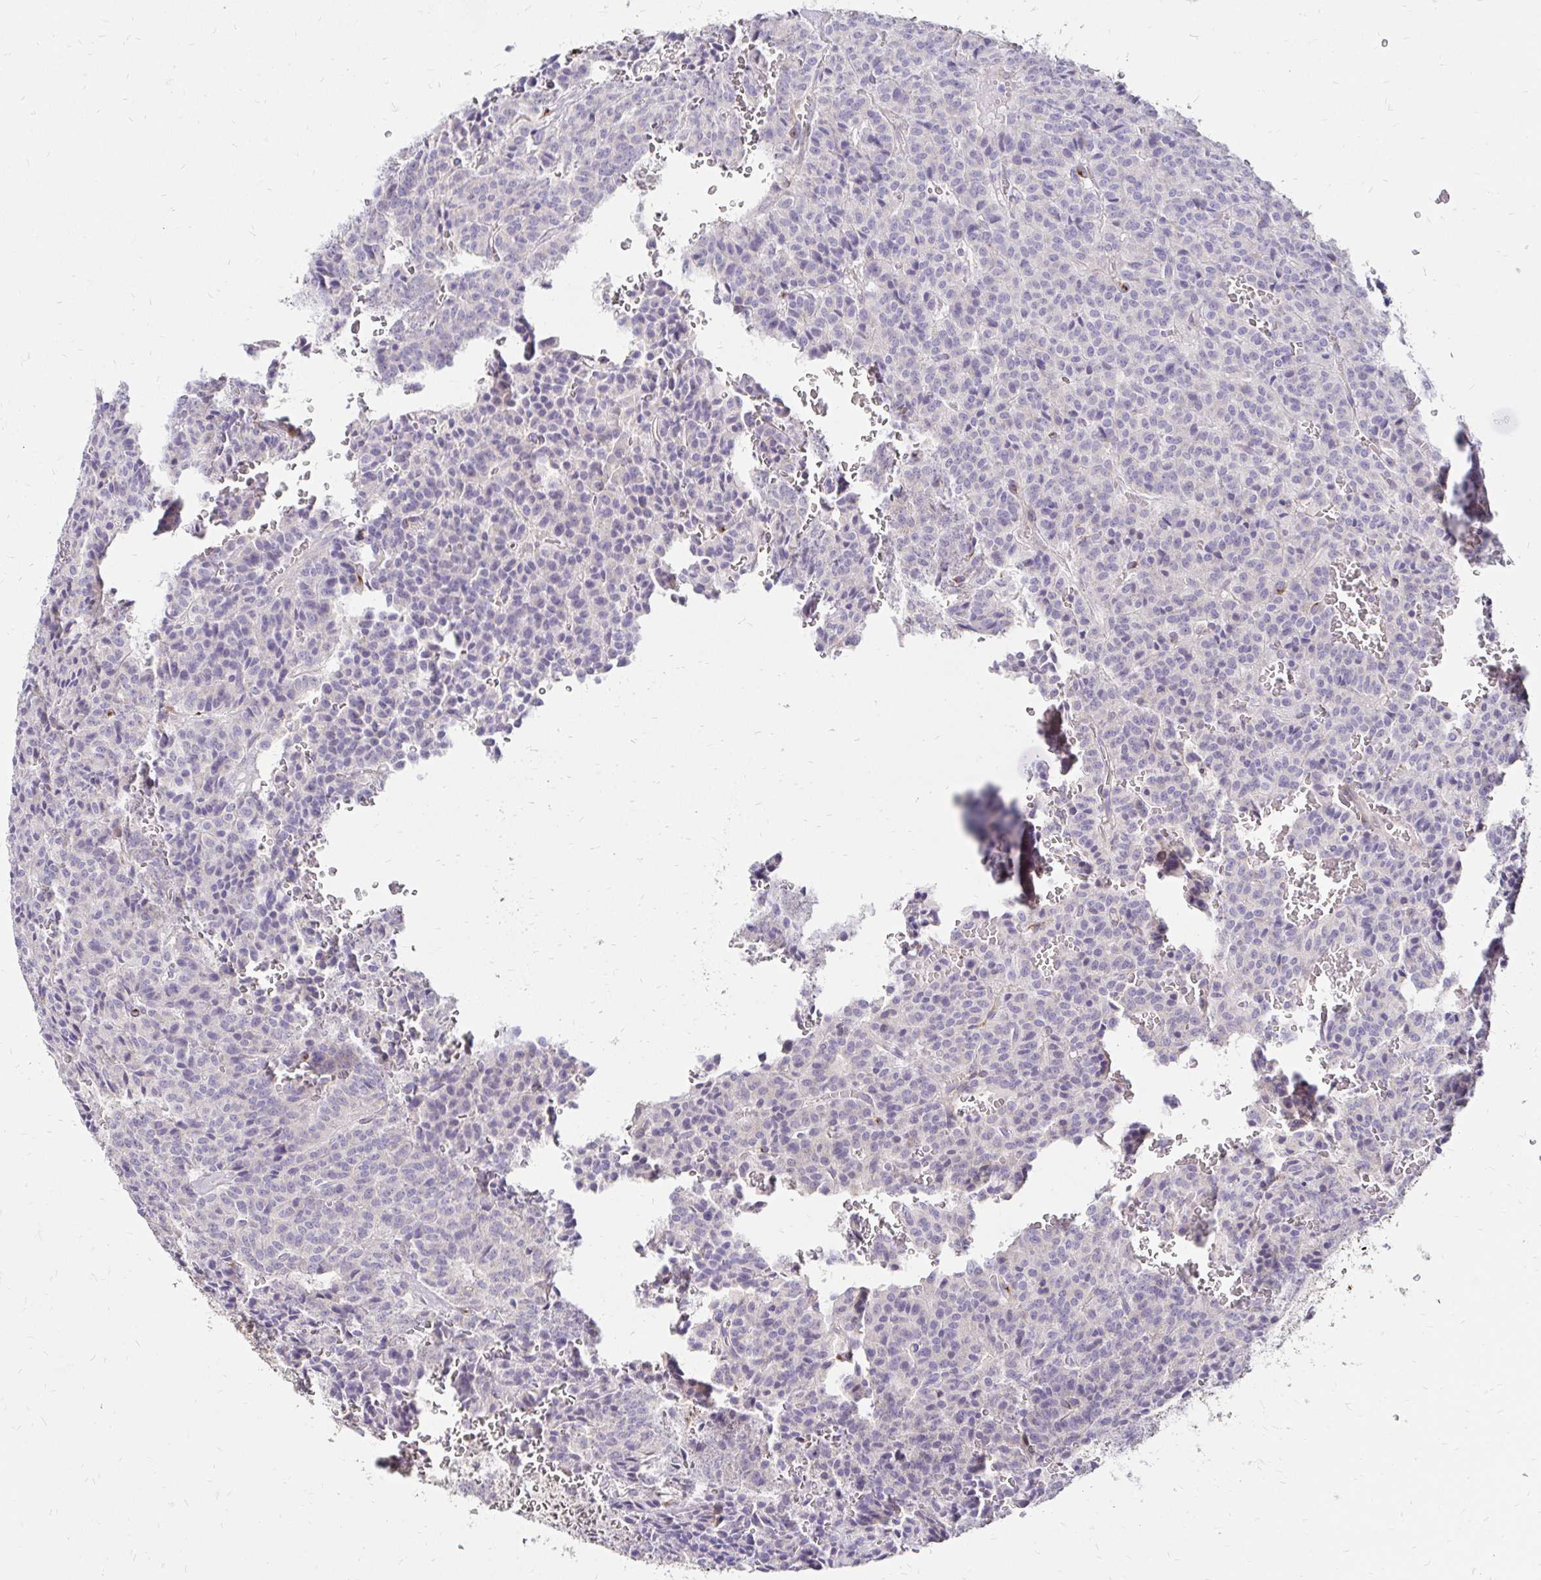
{"staining": {"intensity": "negative", "quantity": "none", "location": "none"}, "tissue": "carcinoid", "cell_type": "Tumor cells", "image_type": "cancer", "snomed": [{"axis": "morphology", "description": "Carcinoid, malignant, NOS"}, {"axis": "topography", "description": "Lung"}], "caption": "An image of malignant carcinoid stained for a protein demonstrates no brown staining in tumor cells.", "gene": "PRIMA1", "patient": {"sex": "male", "age": 70}}